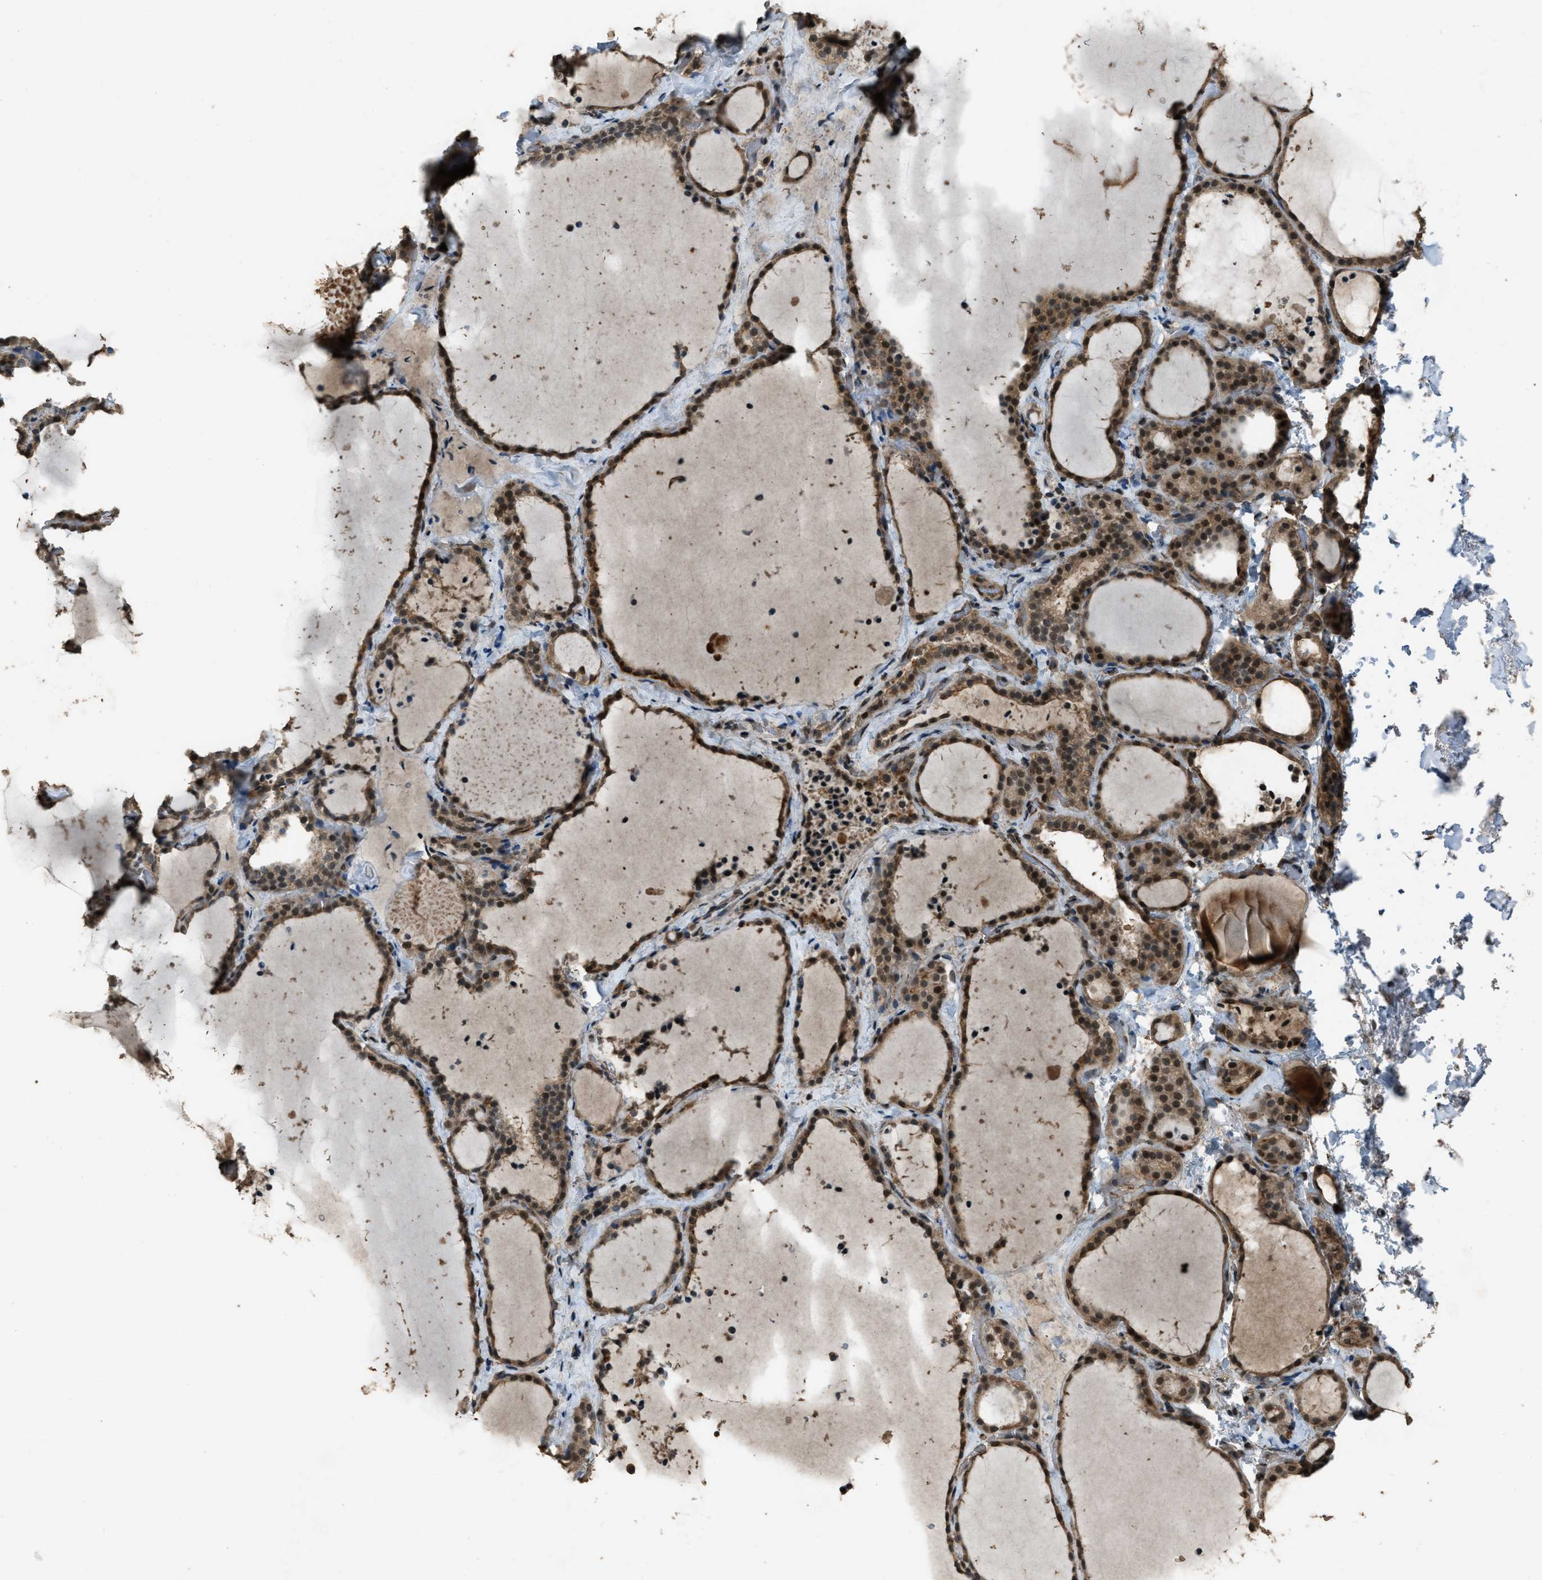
{"staining": {"intensity": "moderate", "quantity": ">75%", "location": "cytoplasmic/membranous,nuclear"}, "tissue": "thyroid gland", "cell_type": "Glandular cells", "image_type": "normal", "snomed": [{"axis": "morphology", "description": "Normal tissue, NOS"}, {"axis": "topography", "description": "Thyroid gland"}], "caption": "IHC photomicrograph of benign thyroid gland stained for a protein (brown), which demonstrates medium levels of moderate cytoplasmic/membranous,nuclear expression in approximately >75% of glandular cells.", "gene": "SERTAD2", "patient": {"sex": "female", "age": 22}}